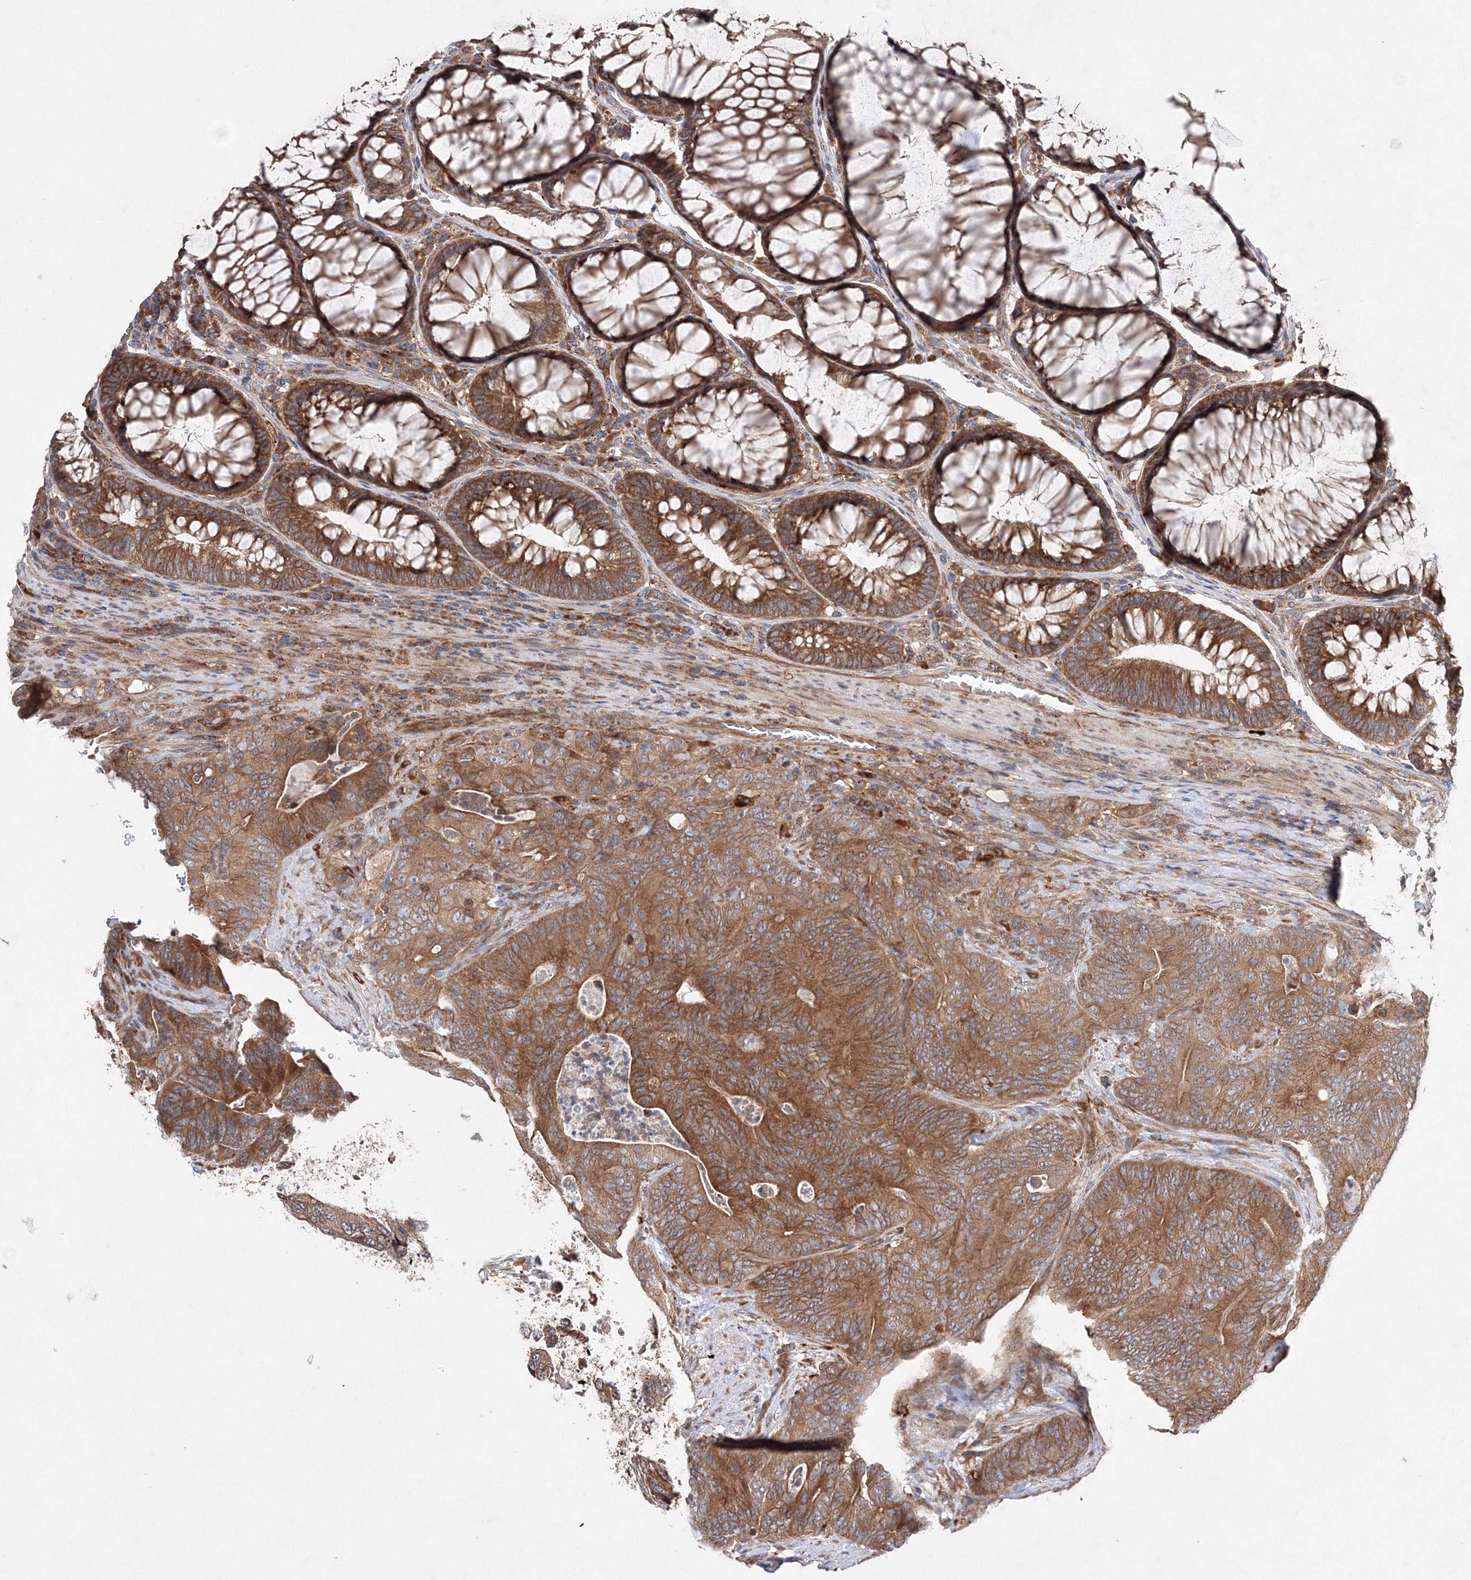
{"staining": {"intensity": "moderate", "quantity": ">75%", "location": "cytoplasmic/membranous"}, "tissue": "colorectal cancer", "cell_type": "Tumor cells", "image_type": "cancer", "snomed": [{"axis": "morphology", "description": "Normal tissue, NOS"}, {"axis": "topography", "description": "Colon"}], "caption": "The immunohistochemical stain labels moderate cytoplasmic/membranous staining in tumor cells of colorectal cancer tissue. Using DAB (3,3'-diaminobenzidine) (brown) and hematoxylin (blue) stains, captured at high magnification using brightfield microscopy.", "gene": "SLC36A1", "patient": {"sex": "female", "age": 82}}